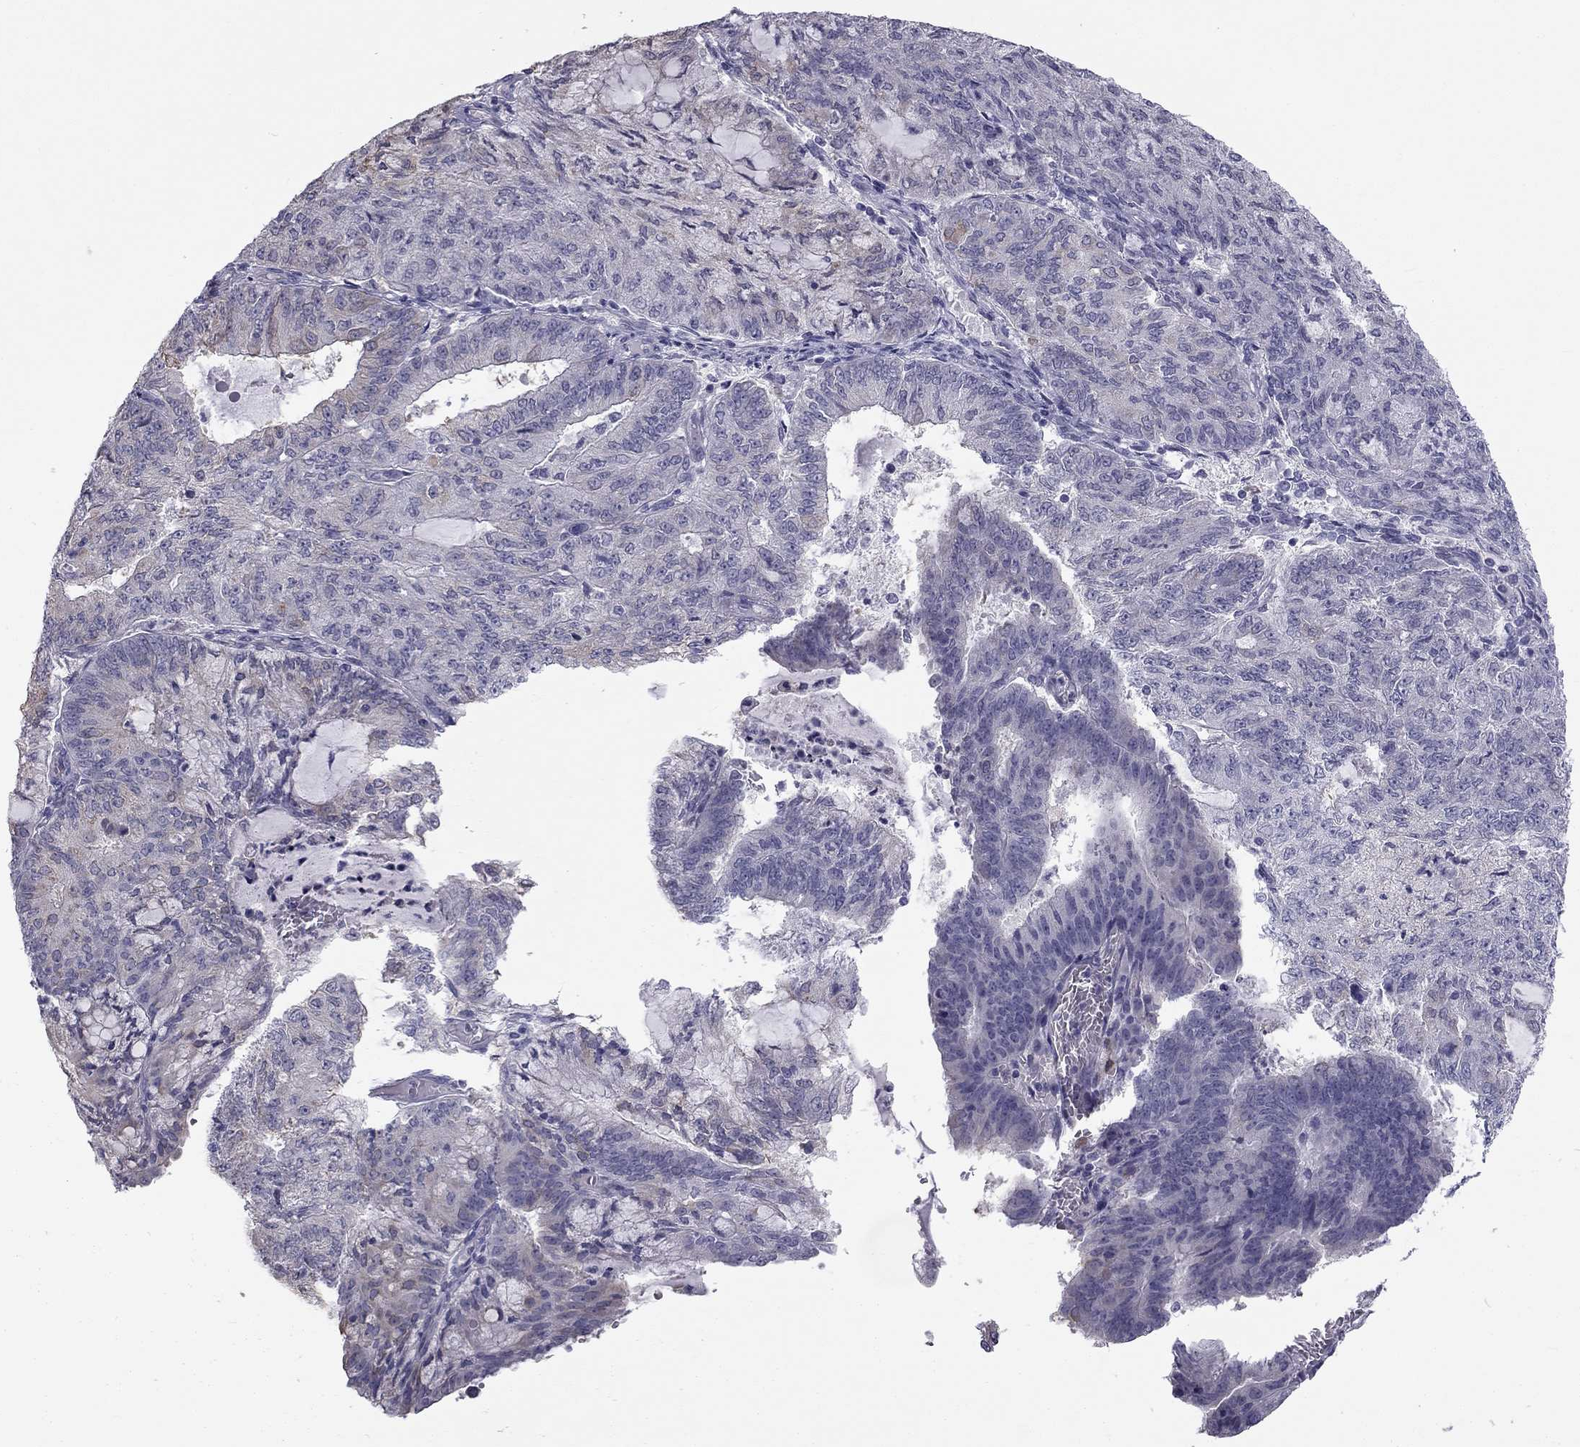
{"staining": {"intensity": "negative", "quantity": "none", "location": "none"}, "tissue": "endometrial cancer", "cell_type": "Tumor cells", "image_type": "cancer", "snomed": [{"axis": "morphology", "description": "Adenocarcinoma, NOS"}, {"axis": "topography", "description": "Endometrium"}], "caption": "High power microscopy photomicrograph of an immunohistochemistry (IHC) photomicrograph of adenocarcinoma (endometrial), revealing no significant expression in tumor cells.", "gene": "CCDC40", "patient": {"sex": "female", "age": 82}}